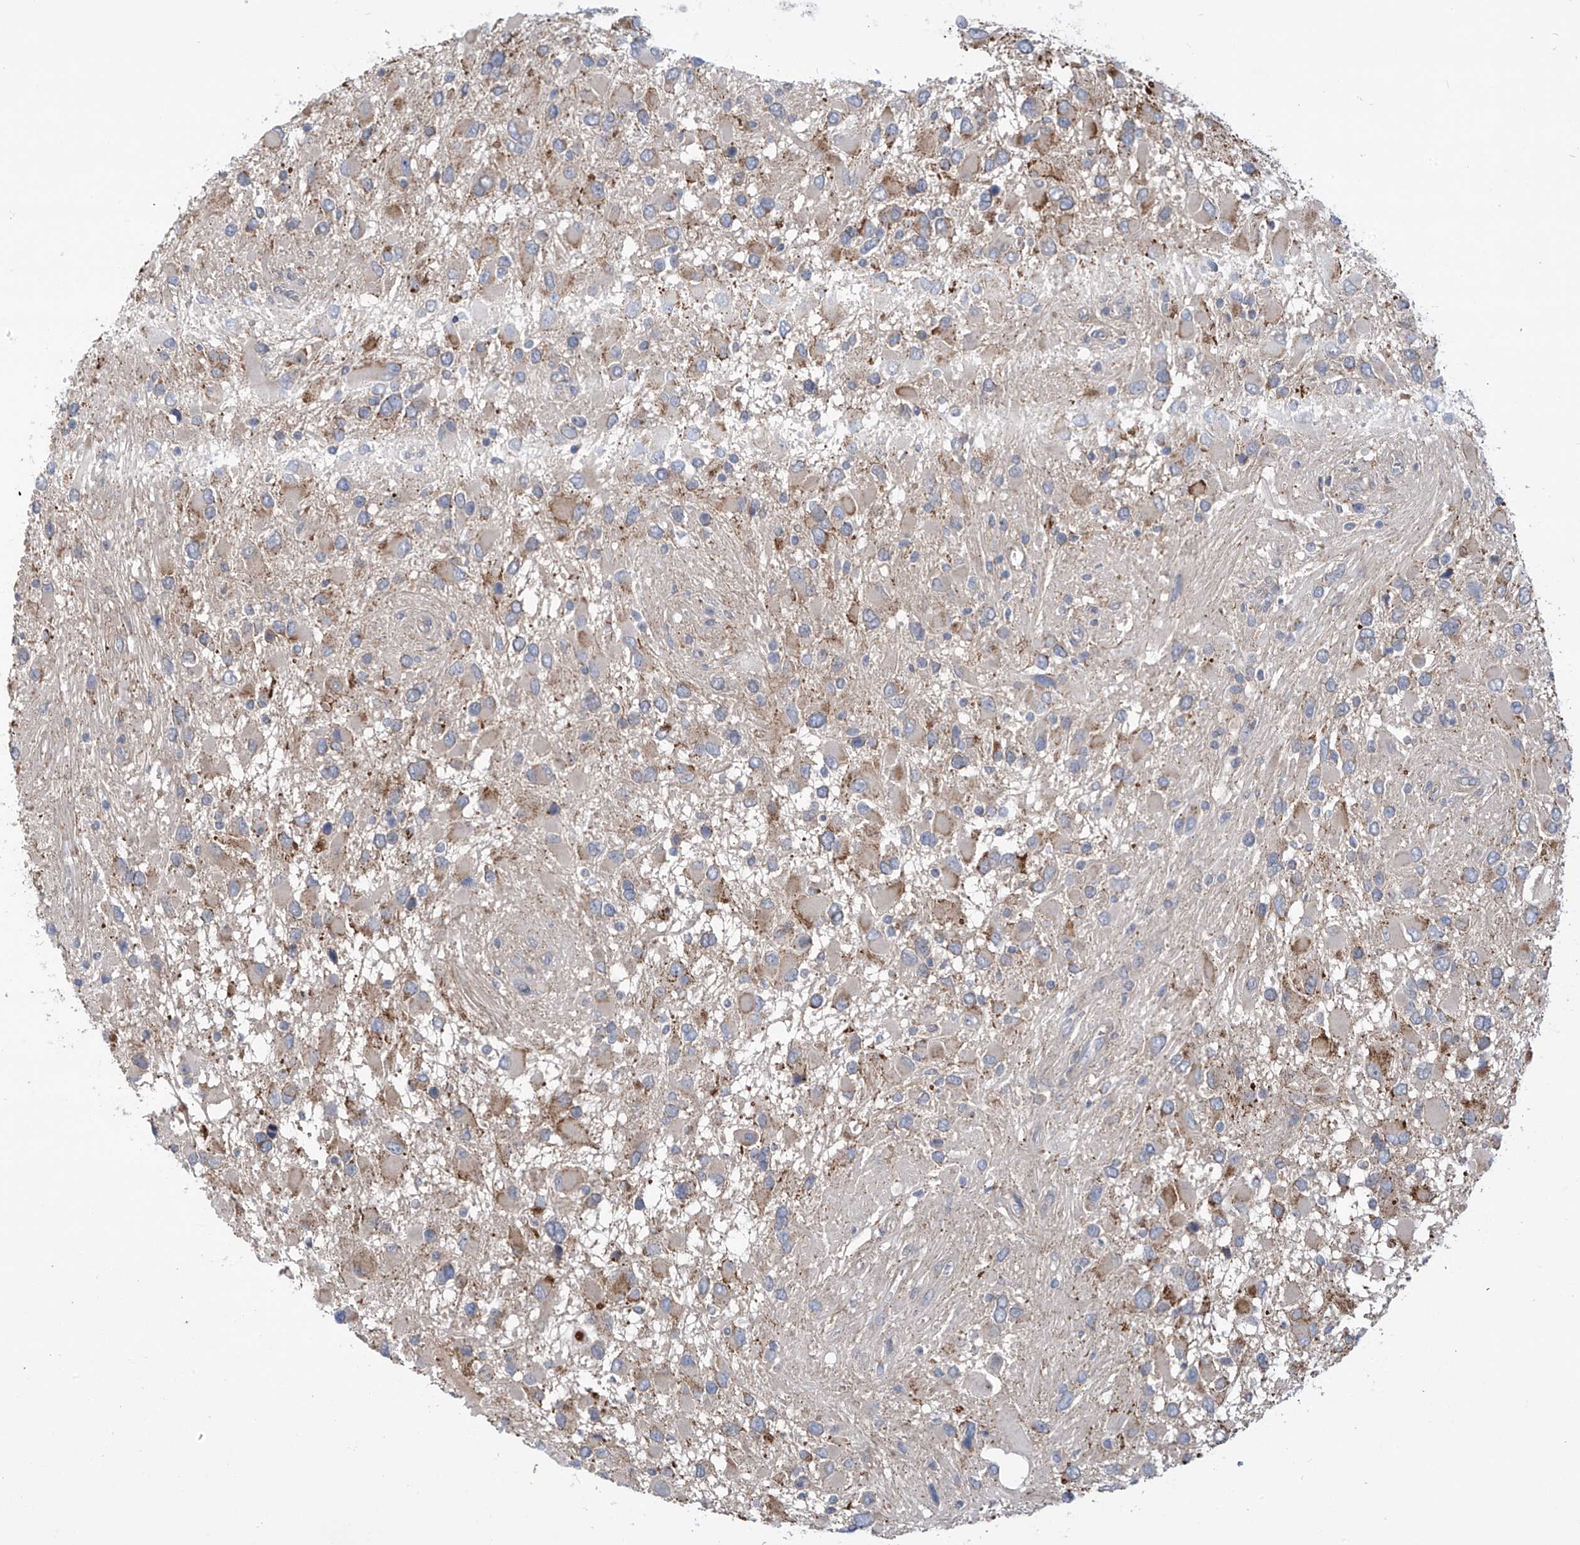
{"staining": {"intensity": "weak", "quantity": "<25%", "location": "cytoplasmic/membranous"}, "tissue": "glioma", "cell_type": "Tumor cells", "image_type": "cancer", "snomed": [{"axis": "morphology", "description": "Glioma, malignant, High grade"}, {"axis": "topography", "description": "Brain"}], "caption": "Immunohistochemistry (IHC) image of glioma stained for a protein (brown), which displays no positivity in tumor cells.", "gene": "SCGB1D2", "patient": {"sex": "male", "age": 53}}